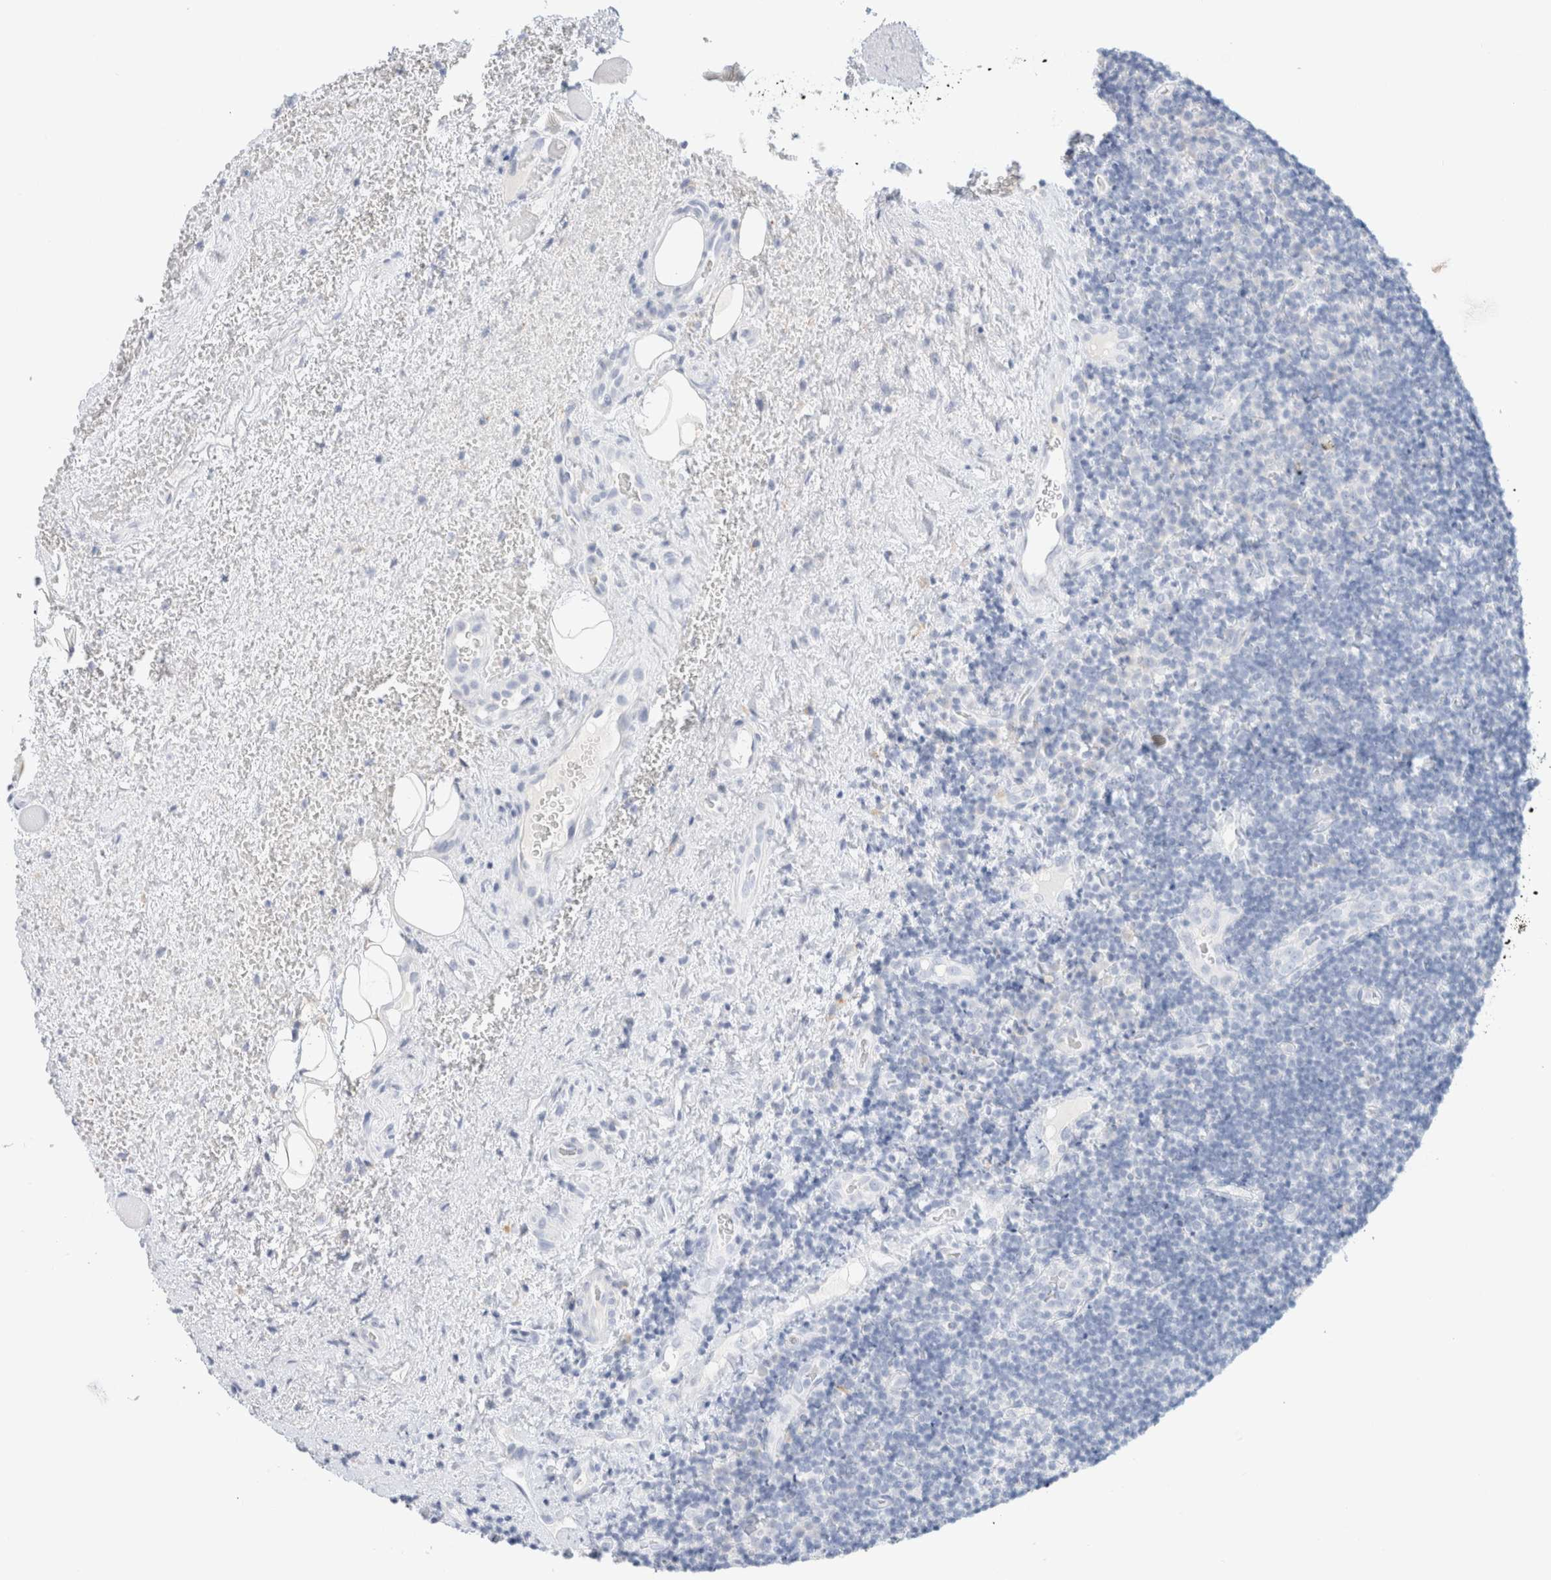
{"staining": {"intensity": "negative", "quantity": "none", "location": "none"}, "tissue": "lymphoma", "cell_type": "Tumor cells", "image_type": "cancer", "snomed": [{"axis": "morphology", "description": "Malignant lymphoma, non-Hodgkin's type, High grade"}, {"axis": "topography", "description": "Tonsil"}], "caption": "This is an IHC photomicrograph of human malignant lymphoma, non-Hodgkin's type (high-grade). There is no staining in tumor cells.", "gene": "CPQ", "patient": {"sex": "female", "age": 36}}